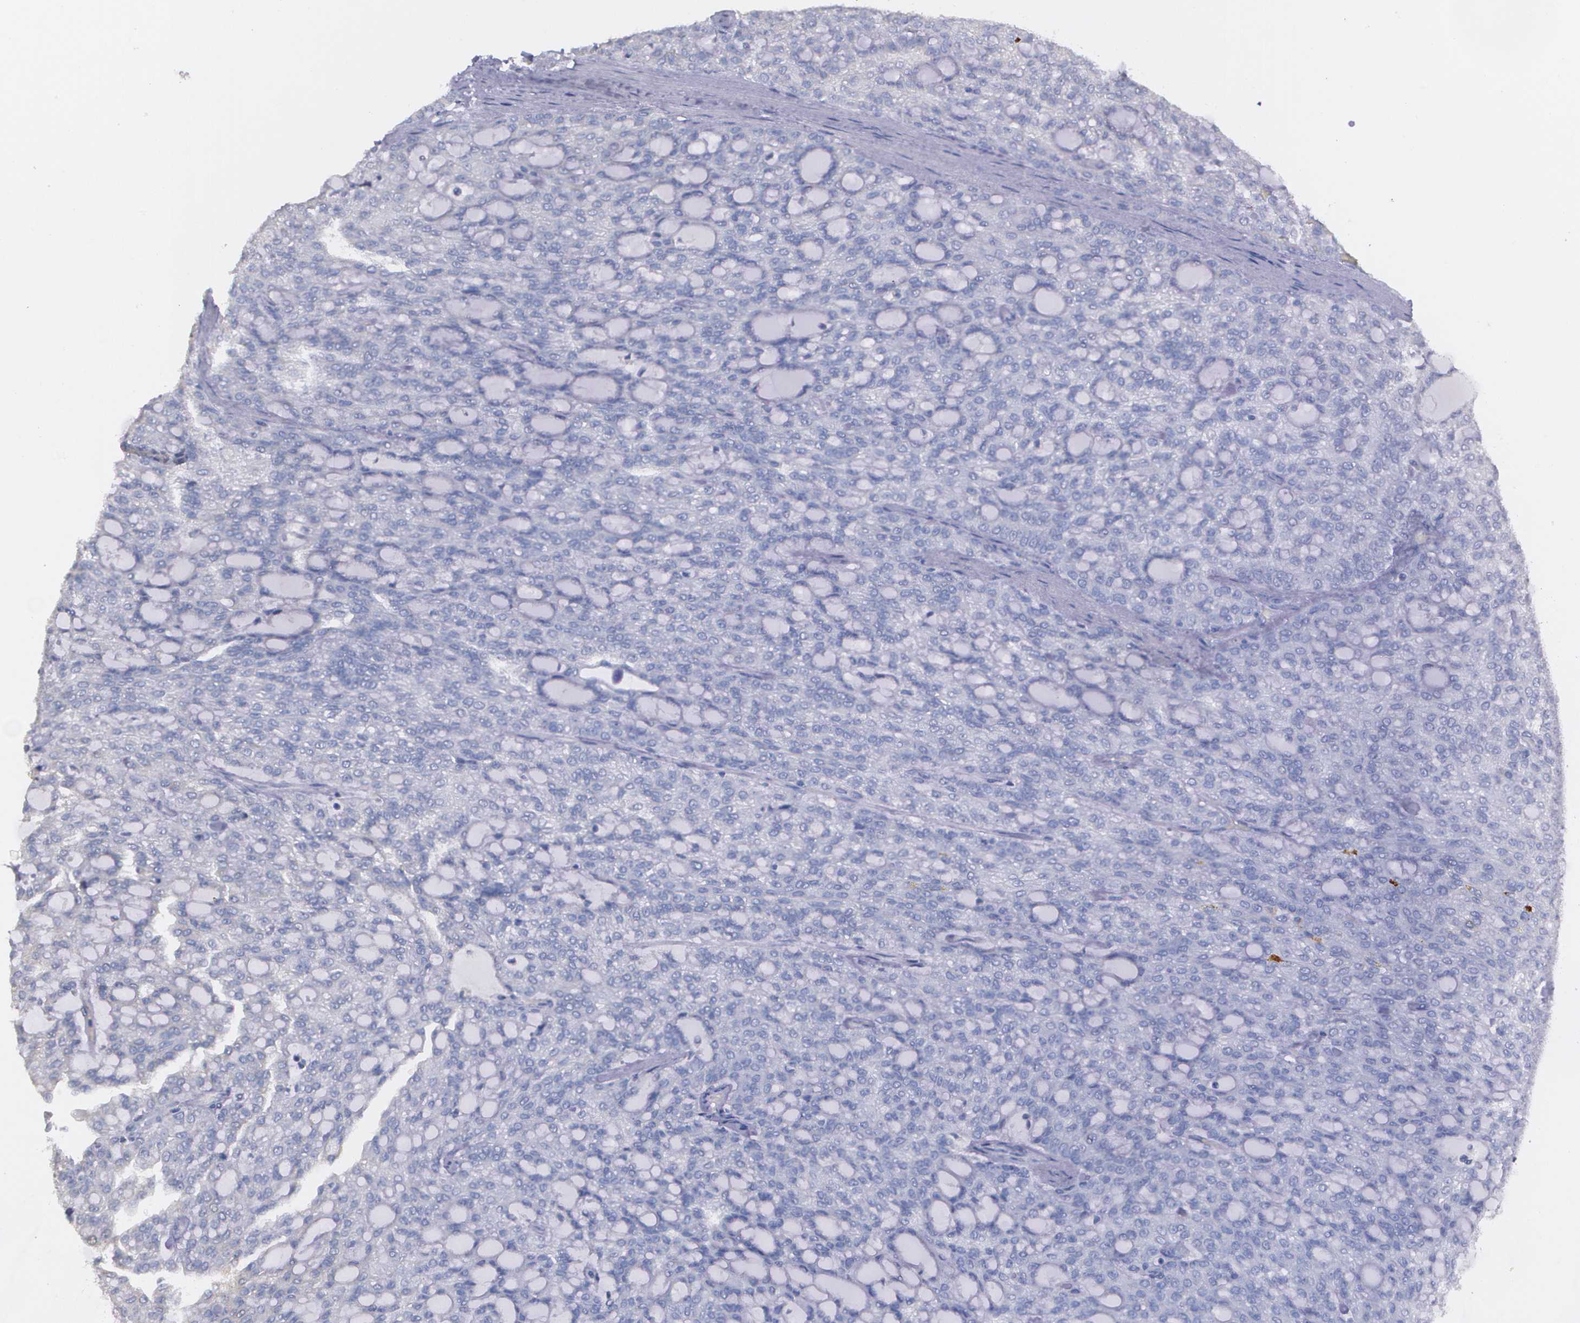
{"staining": {"intensity": "negative", "quantity": "none", "location": "none"}, "tissue": "renal cancer", "cell_type": "Tumor cells", "image_type": "cancer", "snomed": [{"axis": "morphology", "description": "Adenocarcinoma, NOS"}, {"axis": "topography", "description": "Kidney"}], "caption": "Immunohistochemical staining of human renal cancer shows no significant staining in tumor cells. (DAB (3,3'-diaminobenzidine) IHC visualized using brightfield microscopy, high magnification).", "gene": "AMBP", "patient": {"sex": "male", "age": 63}}